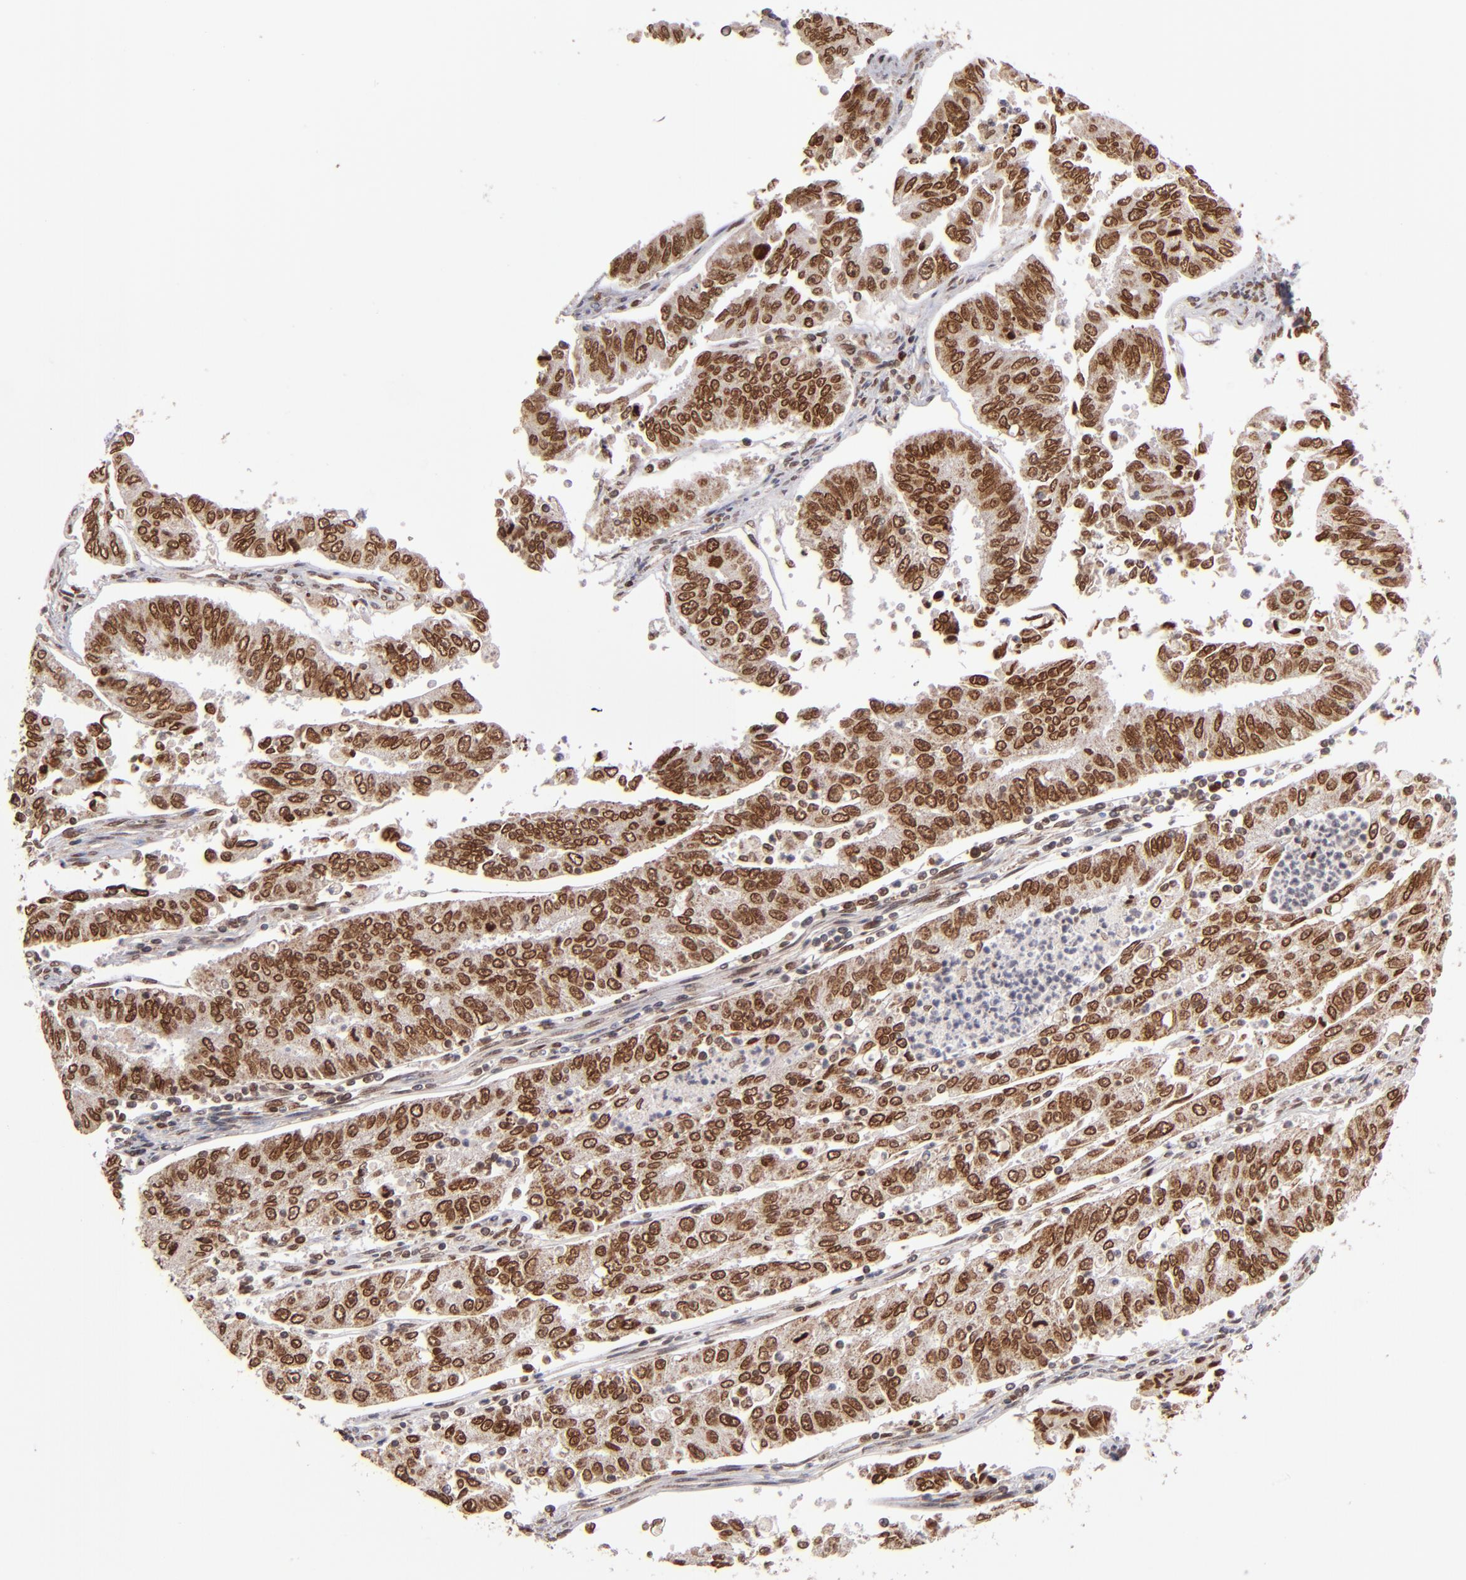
{"staining": {"intensity": "moderate", "quantity": ">75%", "location": "cytoplasmic/membranous,nuclear"}, "tissue": "endometrial cancer", "cell_type": "Tumor cells", "image_type": "cancer", "snomed": [{"axis": "morphology", "description": "Adenocarcinoma, NOS"}, {"axis": "topography", "description": "Endometrium"}], "caption": "Protein analysis of endometrial adenocarcinoma tissue reveals moderate cytoplasmic/membranous and nuclear staining in approximately >75% of tumor cells.", "gene": "TOP1MT", "patient": {"sex": "female", "age": 42}}